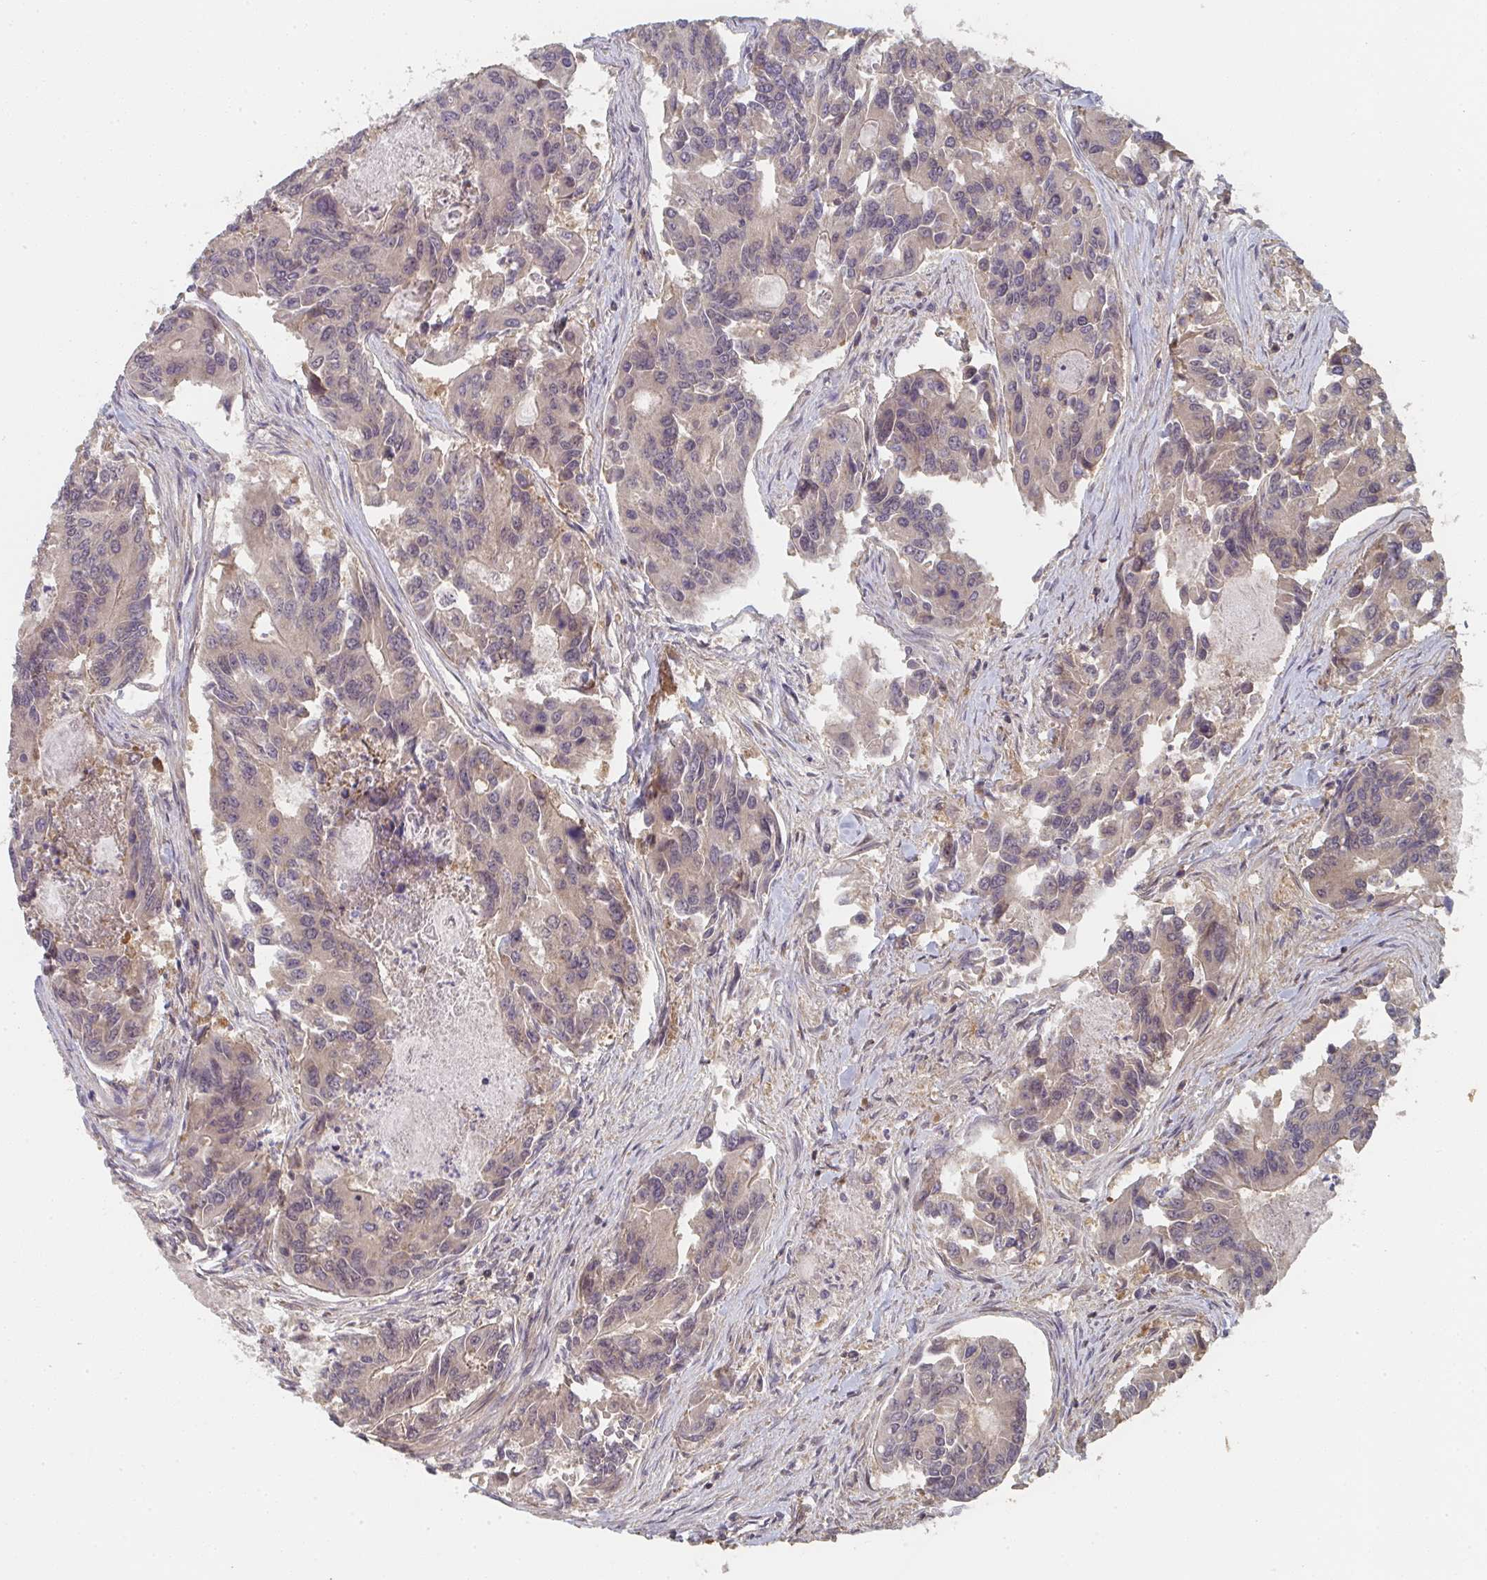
{"staining": {"intensity": "weak", "quantity": "25%-75%", "location": "cytoplasmic/membranous"}, "tissue": "colorectal cancer", "cell_type": "Tumor cells", "image_type": "cancer", "snomed": [{"axis": "morphology", "description": "Adenocarcinoma, NOS"}, {"axis": "topography", "description": "Colon"}], "caption": "Approximately 25%-75% of tumor cells in colorectal cancer (adenocarcinoma) display weak cytoplasmic/membranous protein staining as visualized by brown immunohistochemical staining.", "gene": "RANGRF", "patient": {"sex": "female", "age": 67}}